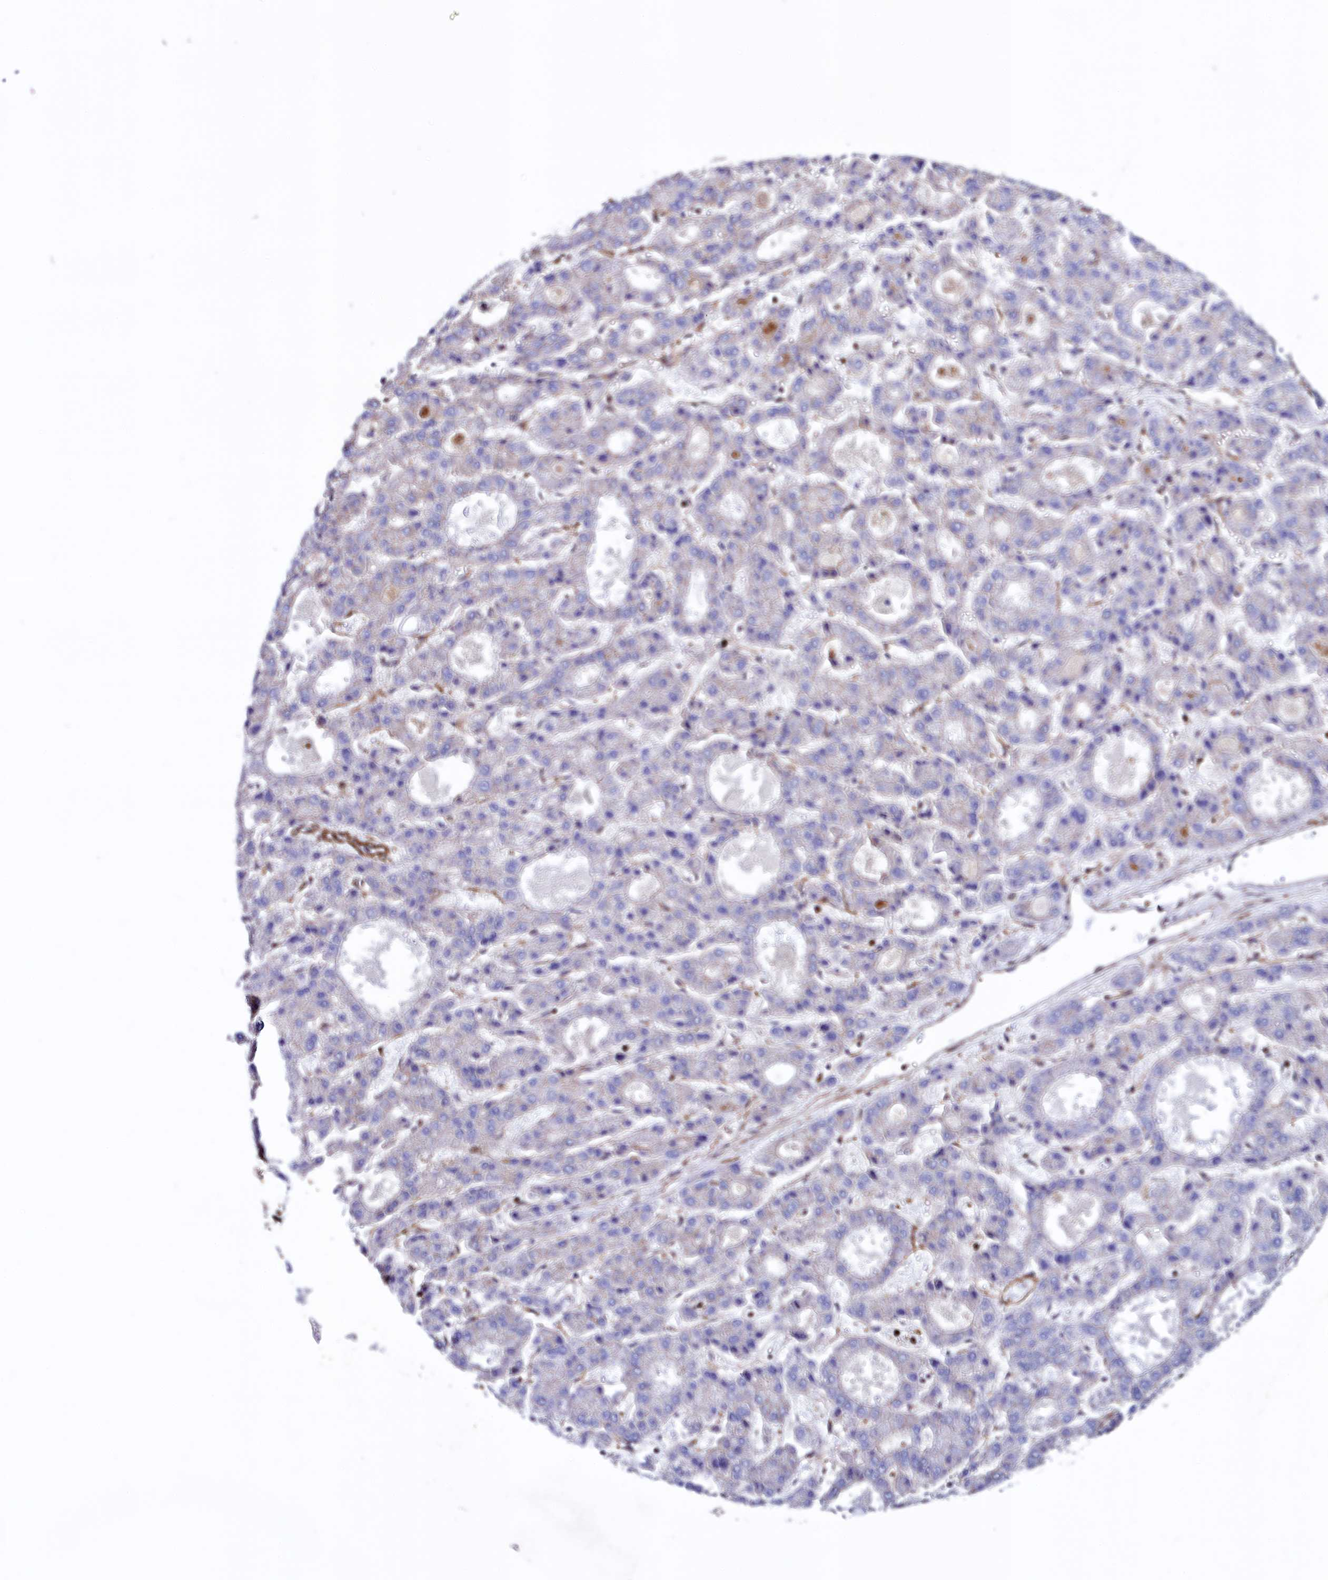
{"staining": {"intensity": "negative", "quantity": "none", "location": "none"}, "tissue": "liver cancer", "cell_type": "Tumor cells", "image_type": "cancer", "snomed": [{"axis": "morphology", "description": "Carcinoma, Hepatocellular, NOS"}, {"axis": "topography", "description": "Liver"}], "caption": "Hepatocellular carcinoma (liver) stained for a protein using immunohistochemistry demonstrates no positivity tumor cells.", "gene": "STAMBPL1", "patient": {"sex": "male", "age": 70}}